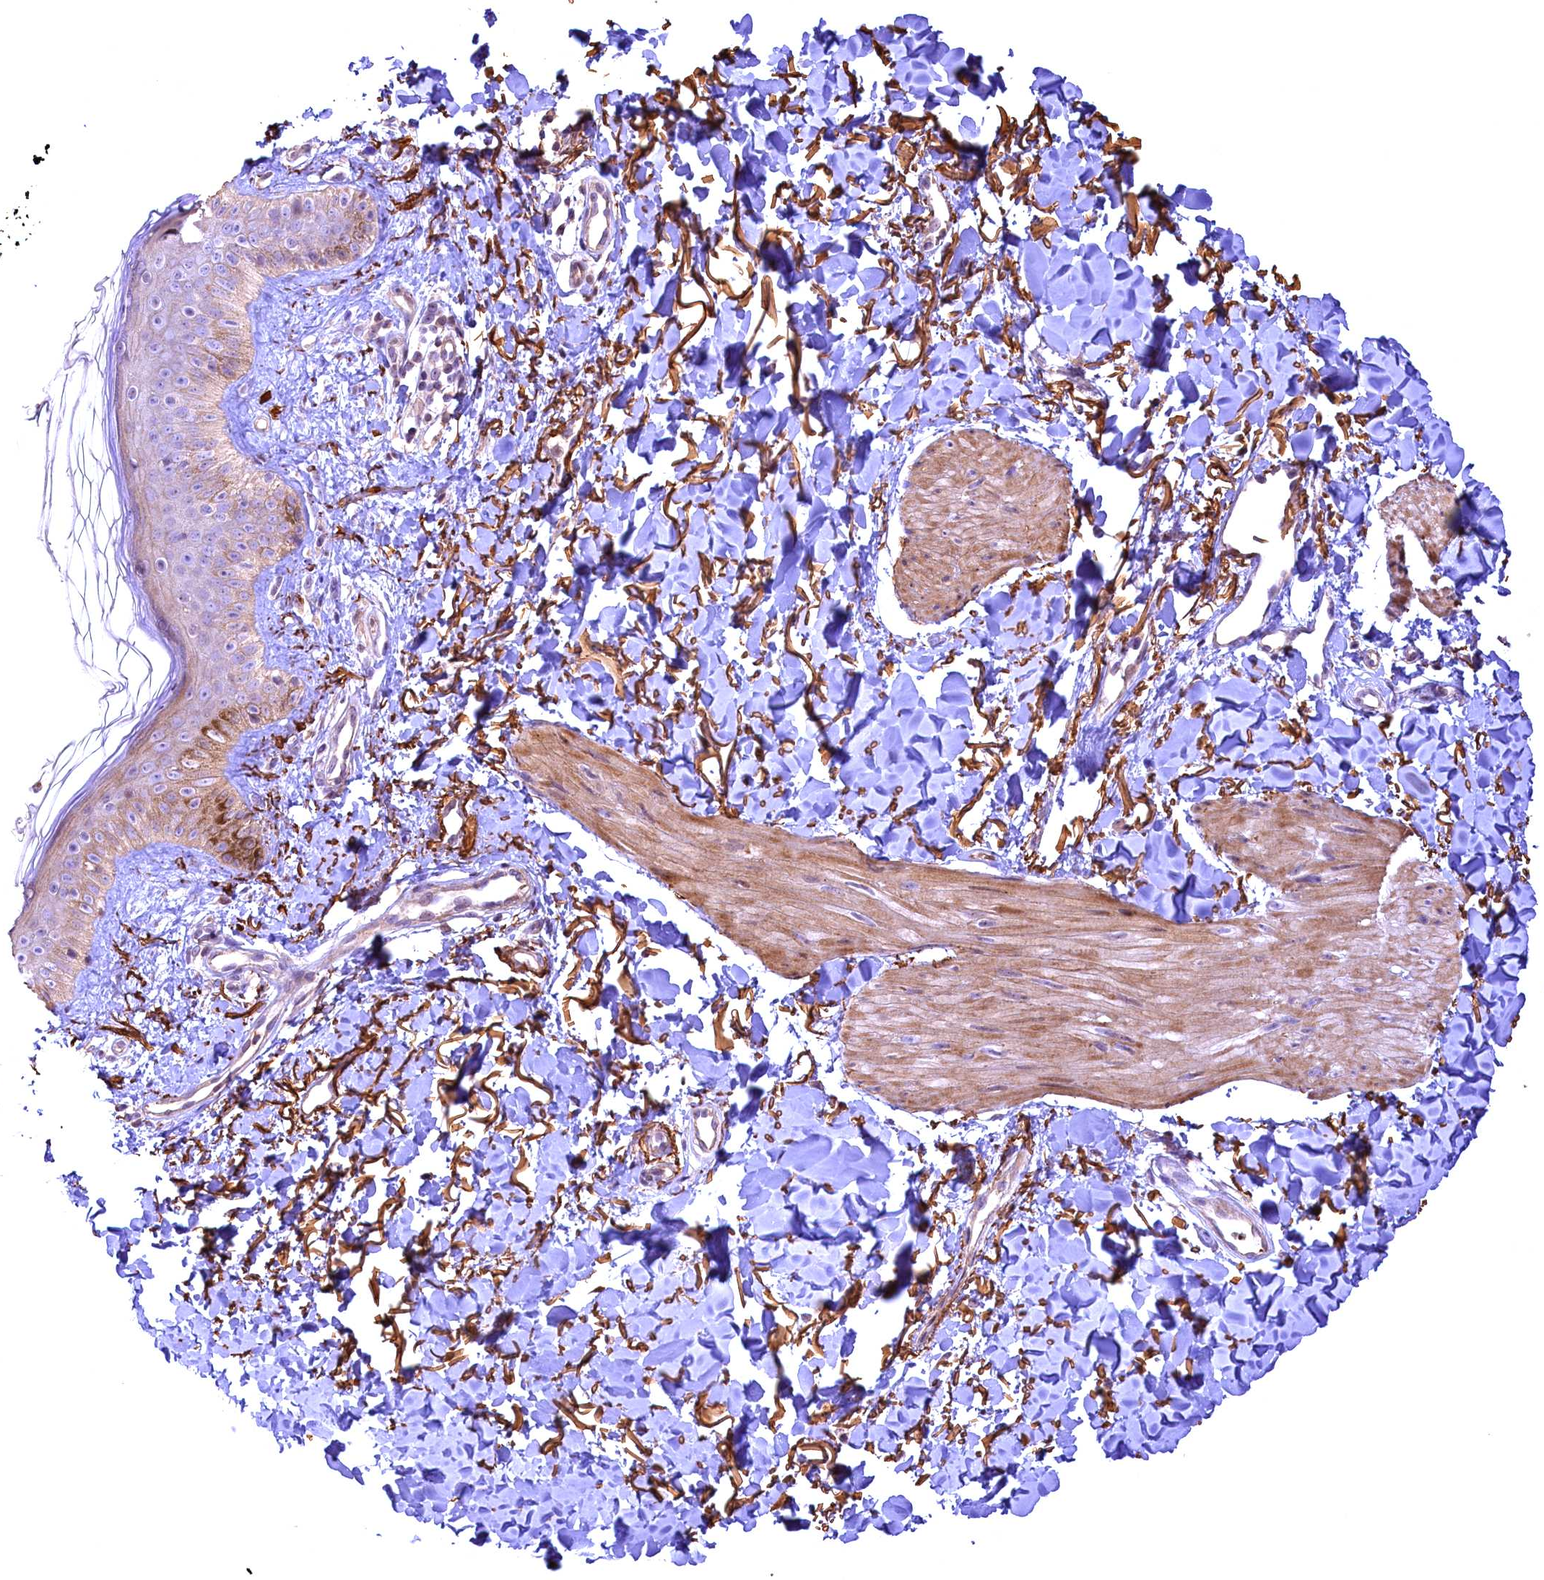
{"staining": {"intensity": "weak", "quantity": ">75%", "location": "cytoplasmic/membranous"}, "tissue": "skin", "cell_type": "Fibroblasts", "image_type": "normal", "snomed": [{"axis": "morphology", "description": "Normal tissue, NOS"}, {"axis": "topography", "description": "Skin"}], "caption": "Human skin stained with a protein marker demonstrates weak staining in fibroblasts.", "gene": "FUZ", "patient": {"sex": "female", "age": 58}}